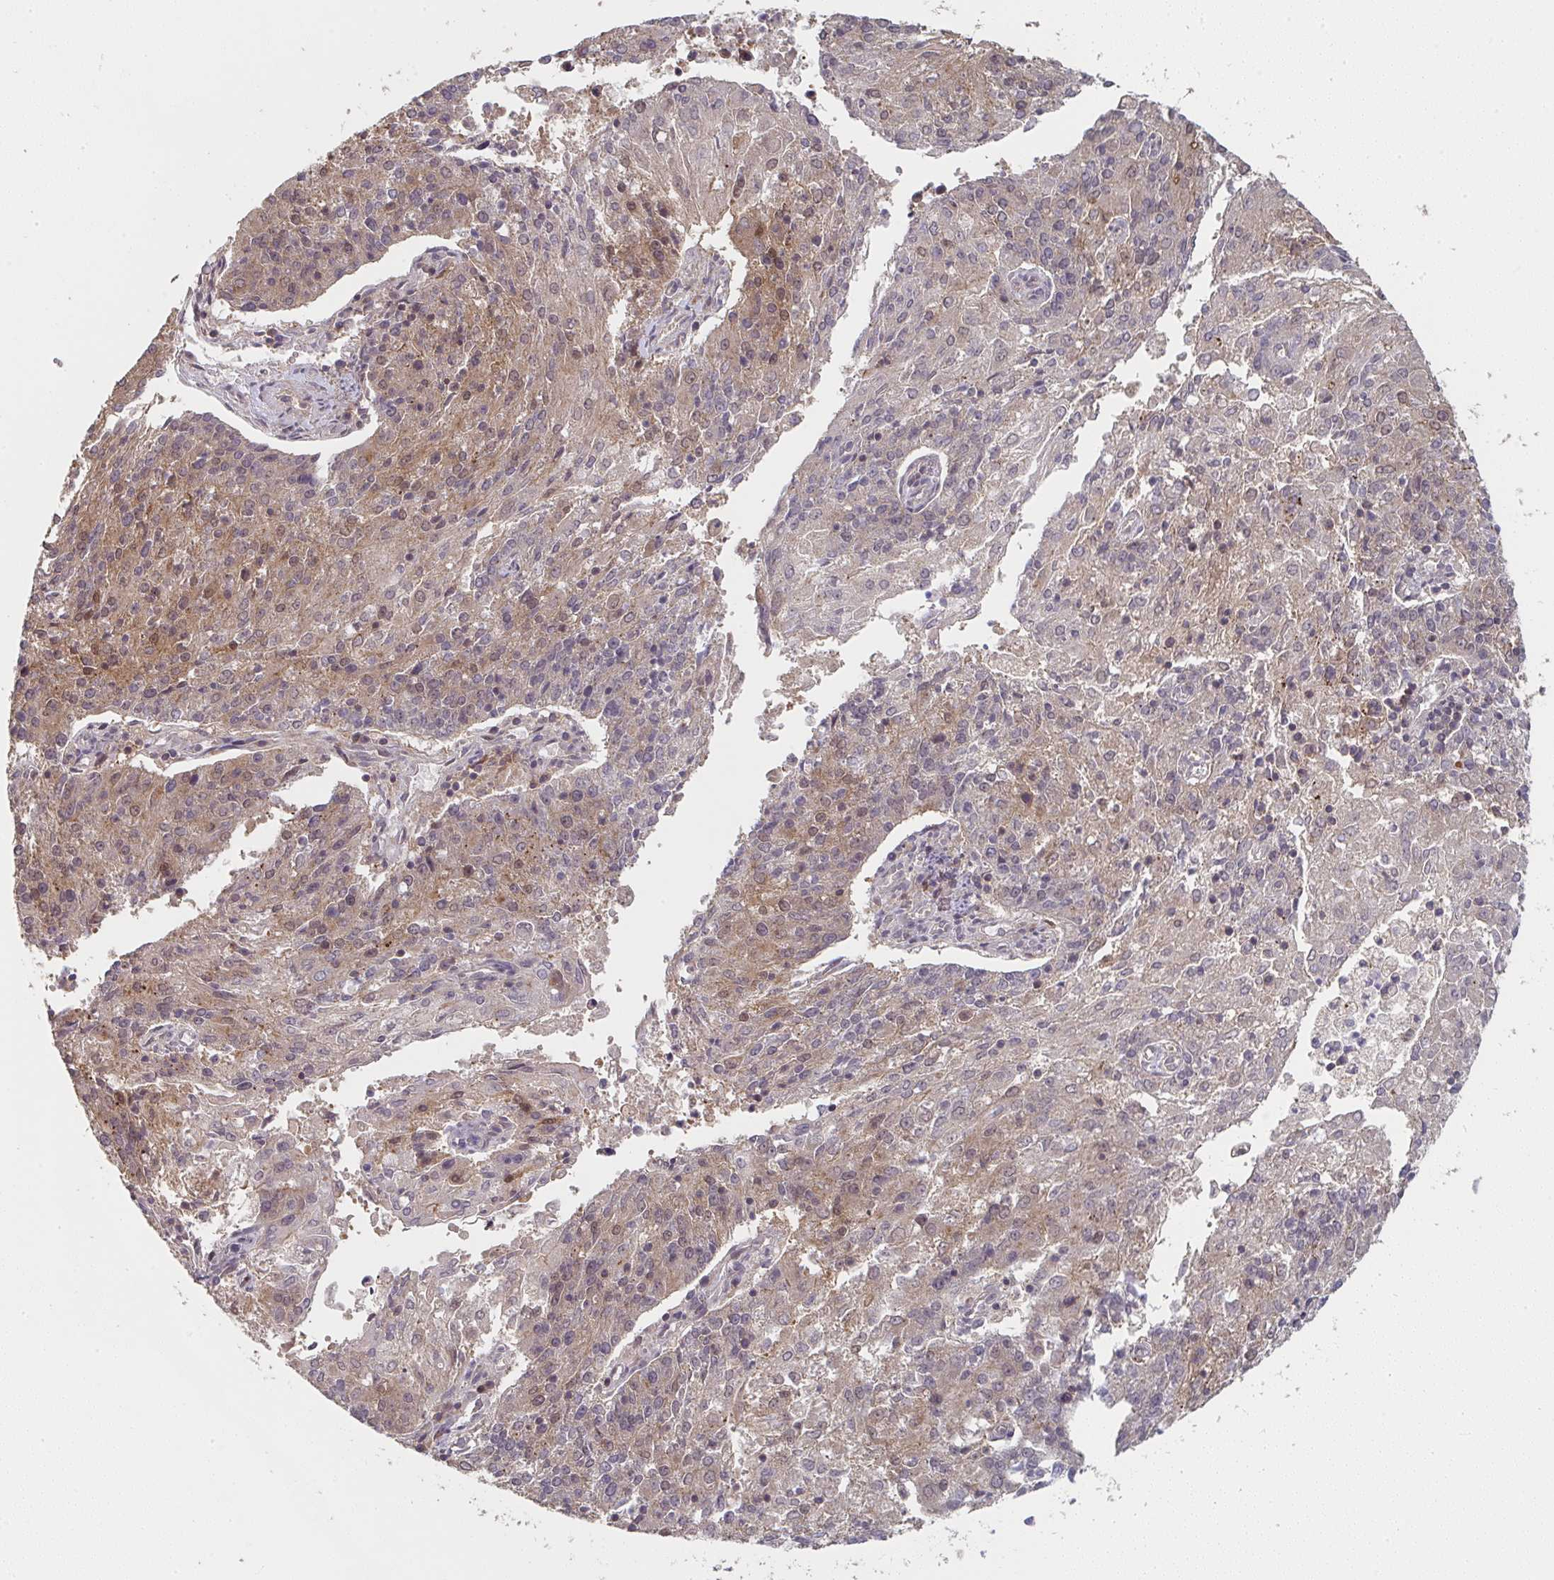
{"staining": {"intensity": "moderate", "quantity": "<25%", "location": "cytoplasmic/membranous"}, "tissue": "endometrial cancer", "cell_type": "Tumor cells", "image_type": "cancer", "snomed": [{"axis": "morphology", "description": "Adenocarcinoma, NOS"}, {"axis": "topography", "description": "Endometrium"}], "caption": "Moderate cytoplasmic/membranous expression is appreciated in about <25% of tumor cells in endometrial cancer (adenocarcinoma).", "gene": "RANGRF", "patient": {"sex": "female", "age": 82}}